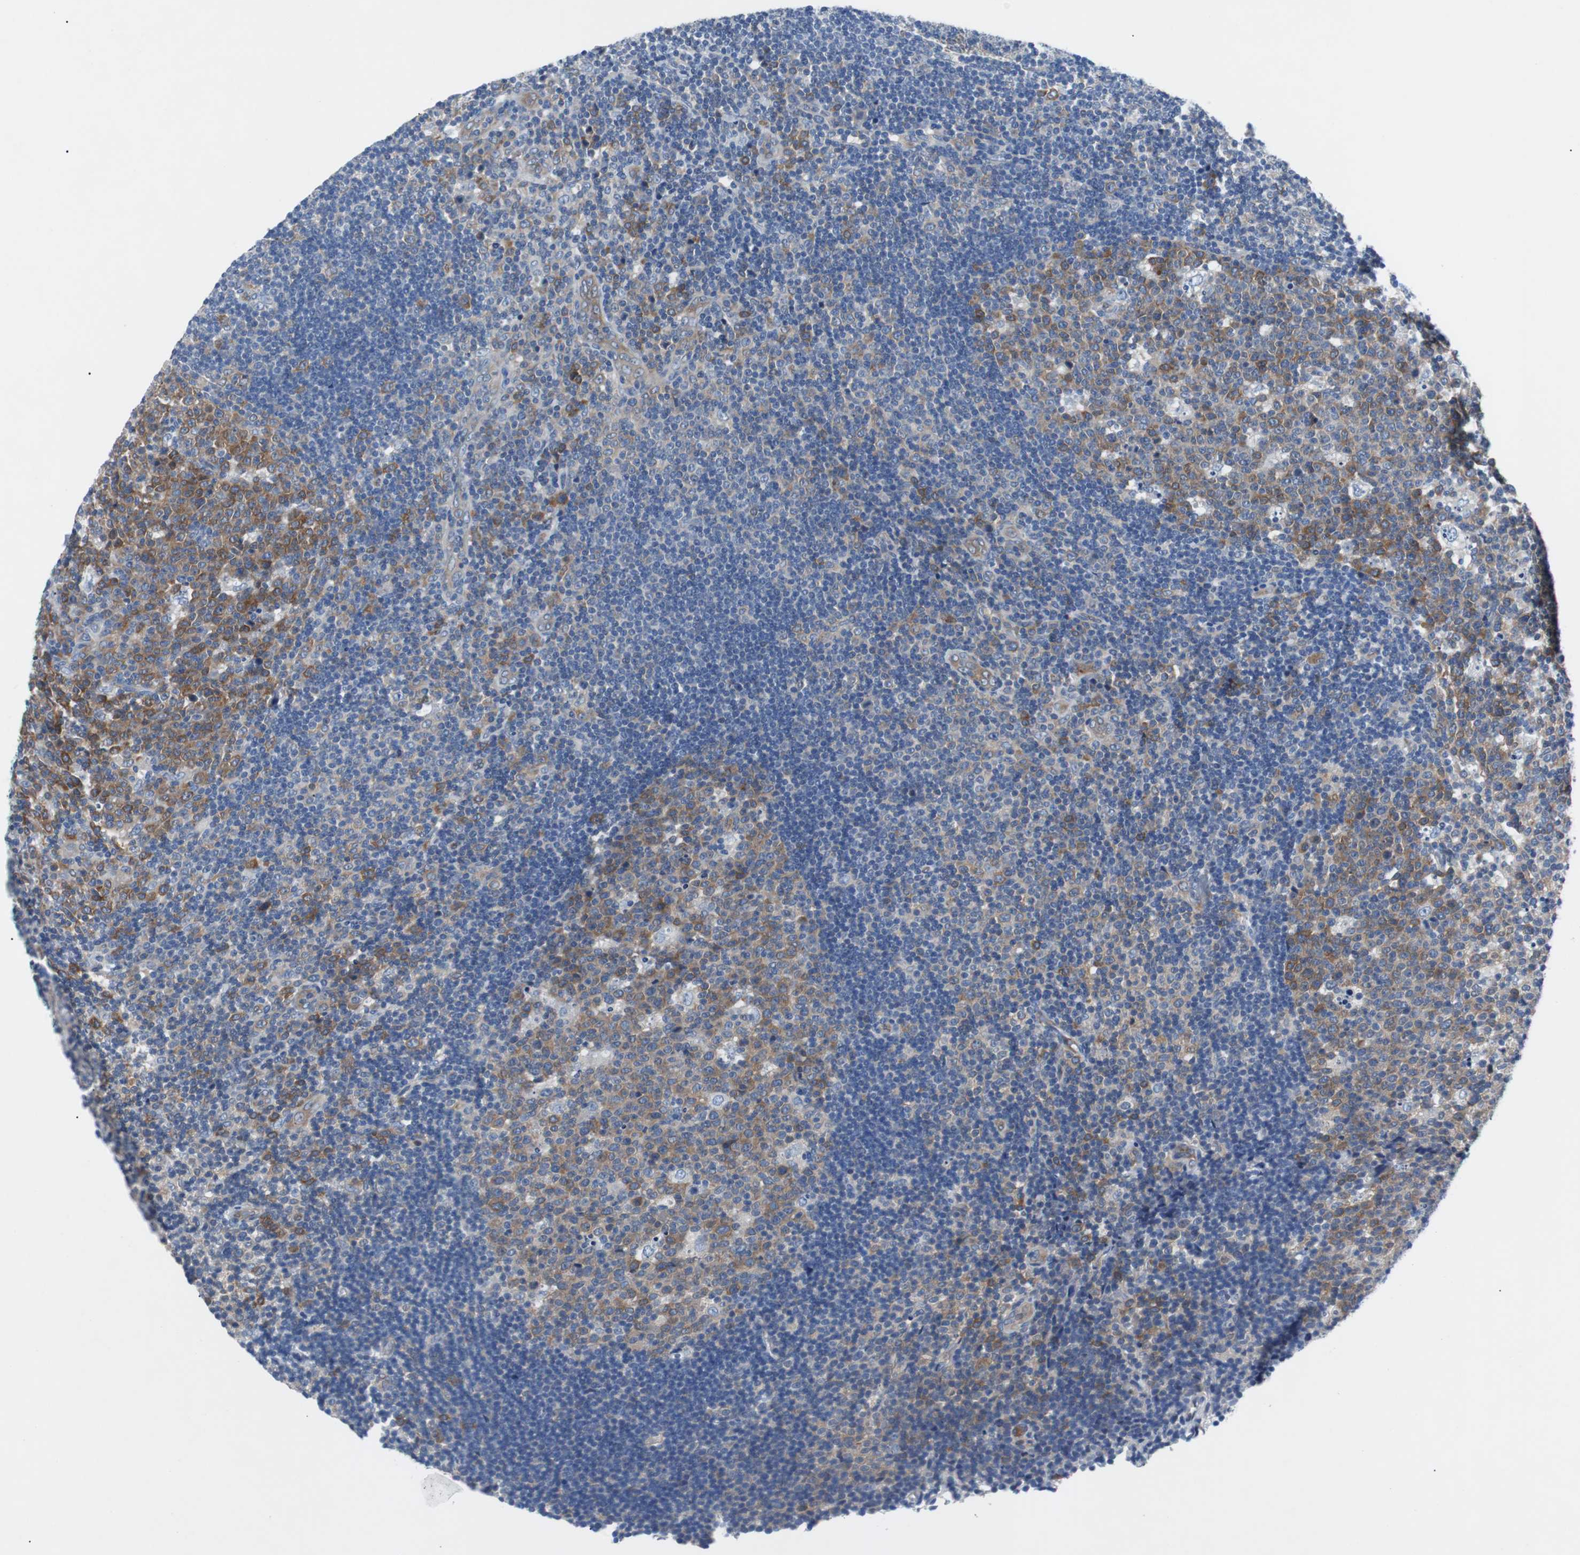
{"staining": {"intensity": "moderate", "quantity": "25%-75%", "location": "cytoplasmic/membranous"}, "tissue": "lymph node", "cell_type": "Germinal center cells", "image_type": "normal", "snomed": [{"axis": "morphology", "description": "Normal tissue, NOS"}, {"axis": "topography", "description": "Lymph node"}, {"axis": "topography", "description": "Salivary gland"}], "caption": "Germinal center cells exhibit medium levels of moderate cytoplasmic/membranous expression in about 25%-75% of cells in benign lymph node.", "gene": "EEF2K", "patient": {"sex": "male", "age": 8}}